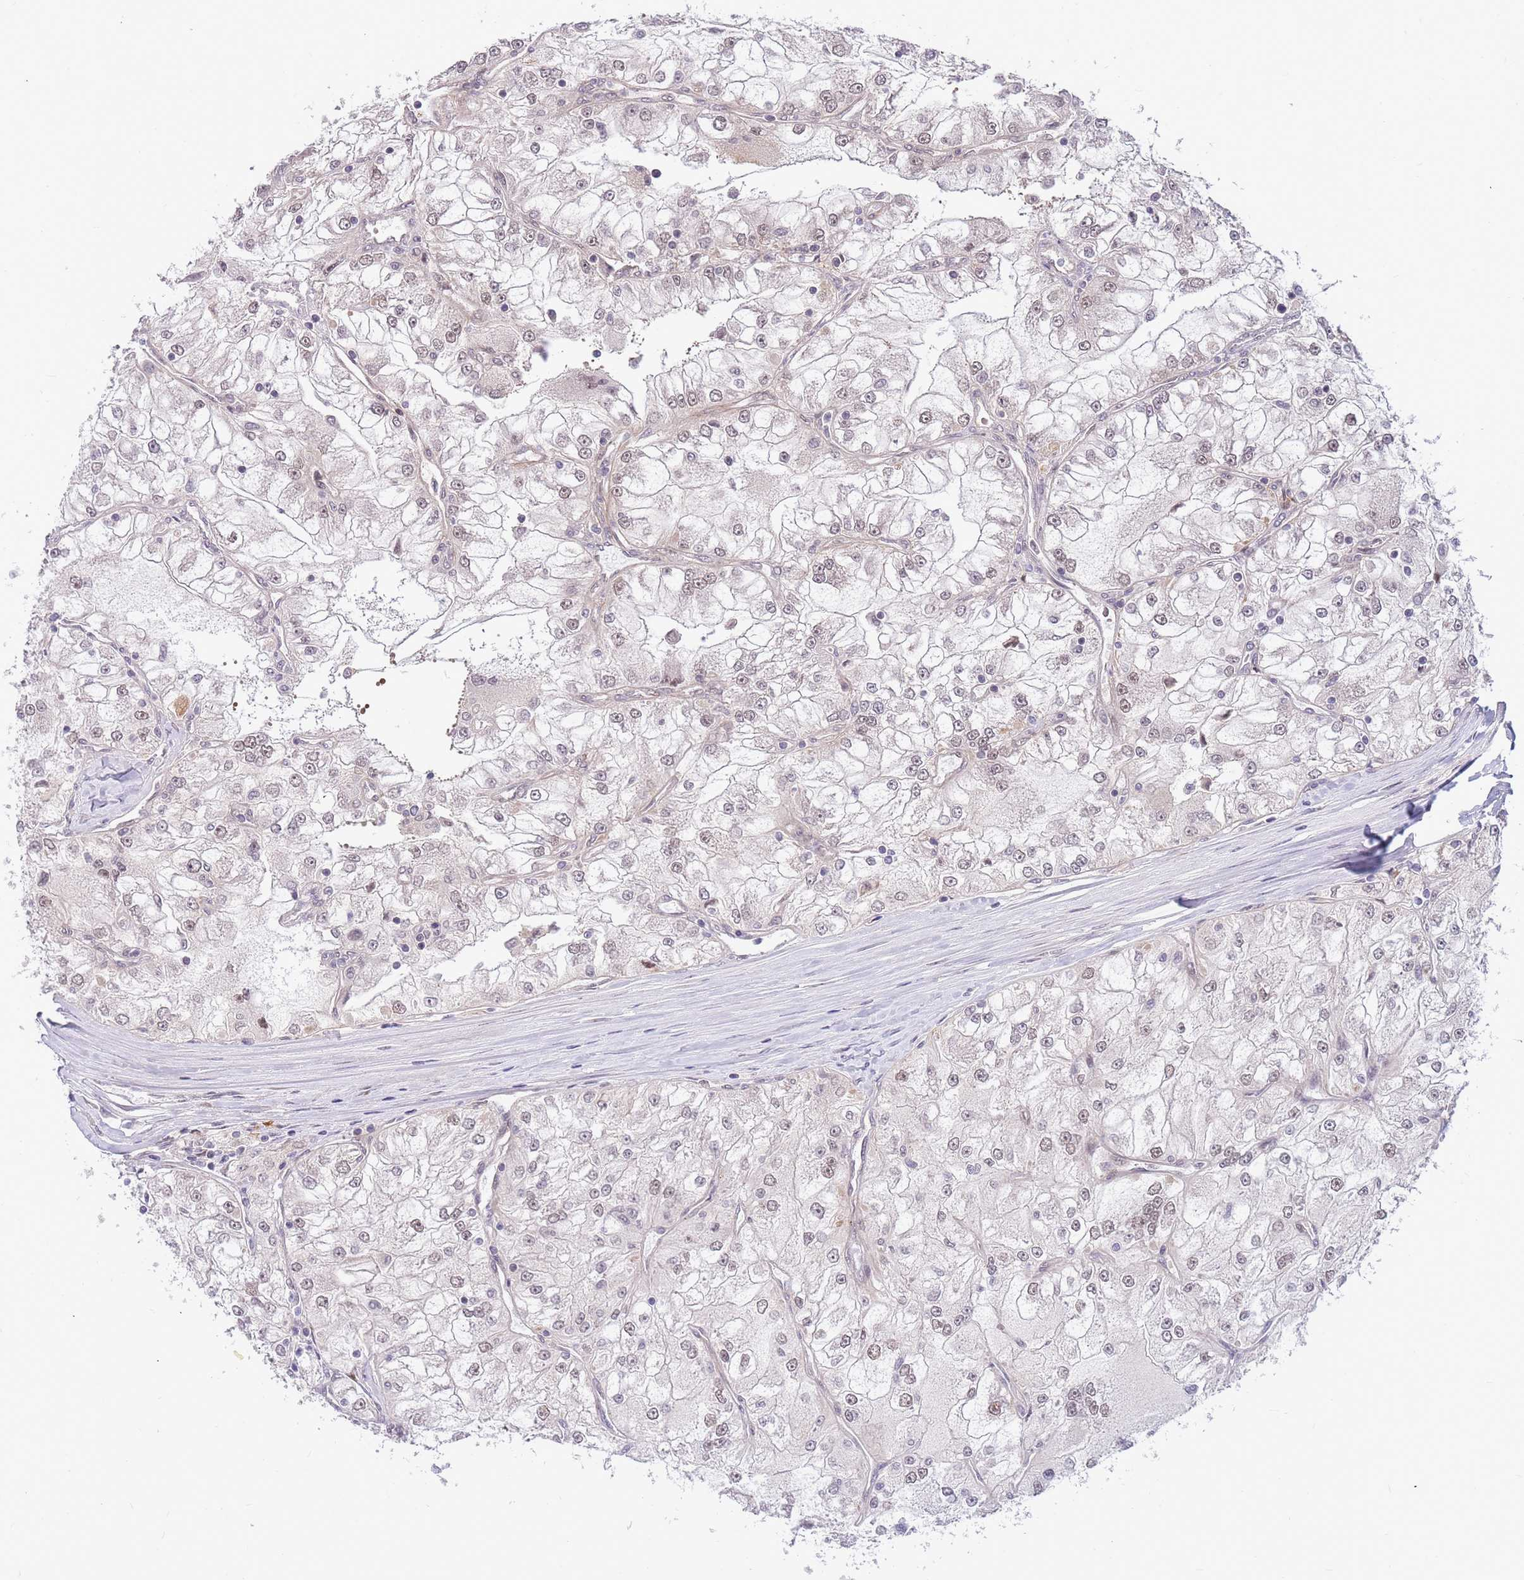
{"staining": {"intensity": "negative", "quantity": "none", "location": "none"}, "tissue": "renal cancer", "cell_type": "Tumor cells", "image_type": "cancer", "snomed": [{"axis": "morphology", "description": "Adenocarcinoma, NOS"}, {"axis": "topography", "description": "Kidney"}], "caption": "Tumor cells show no significant protein positivity in renal cancer (adenocarcinoma).", "gene": "HAUS3", "patient": {"sex": "female", "age": 72}}